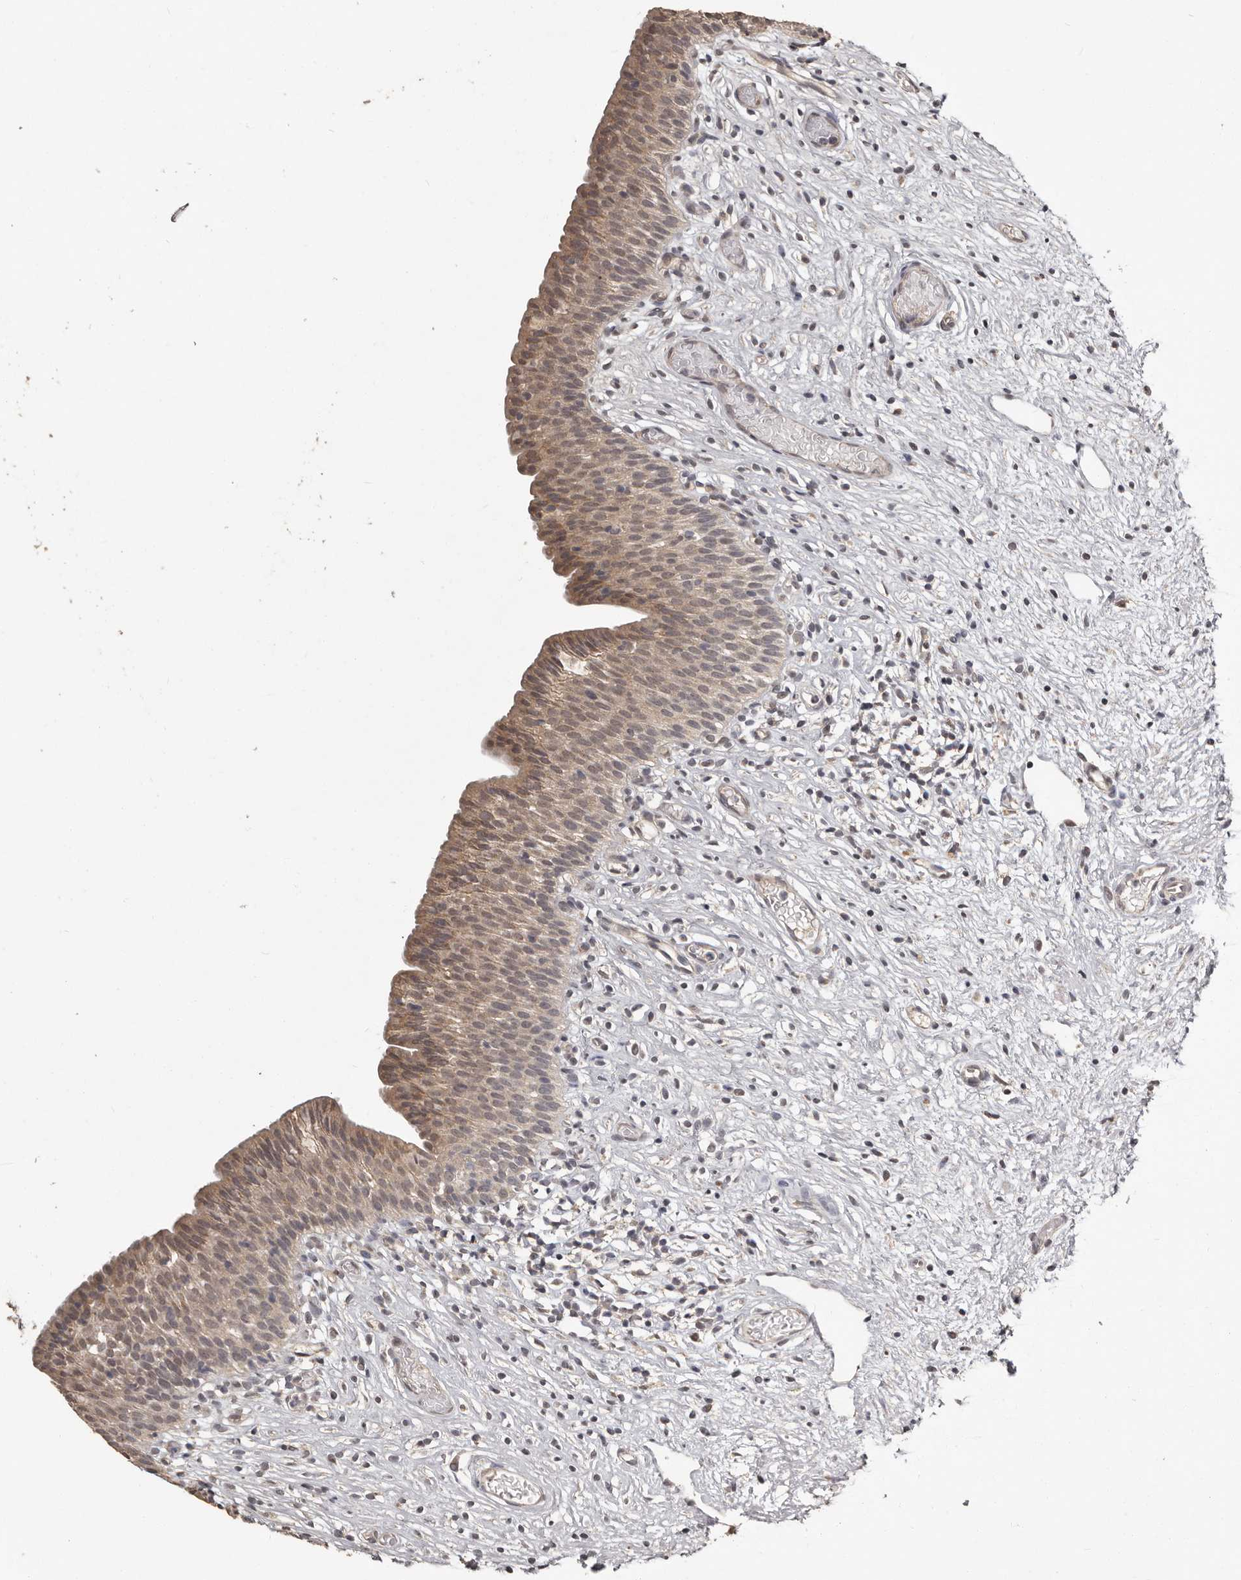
{"staining": {"intensity": "moderate", "quantity": "25%-75%", "location": "cytoplasmic/membranous,nuclear"}, "tissue": "urinary bladder", "cell_type": "Urothelial cells", "image_type": "normal", "snomed": [{"axis": "morphology", "description": "Transitional cell carcinoma in-situ"}, {"axis": "topography", "description": "Urinary bladder"}], "caption": "Urinary bladder stained with immunohistochemistry (IHC) displays moderate cytoplasmic/membranous,nuclear positivity in about 25%-75% of urothelial cells.", "gene": "ZFP14", "patient": {"sex": "male", "age": 74}}